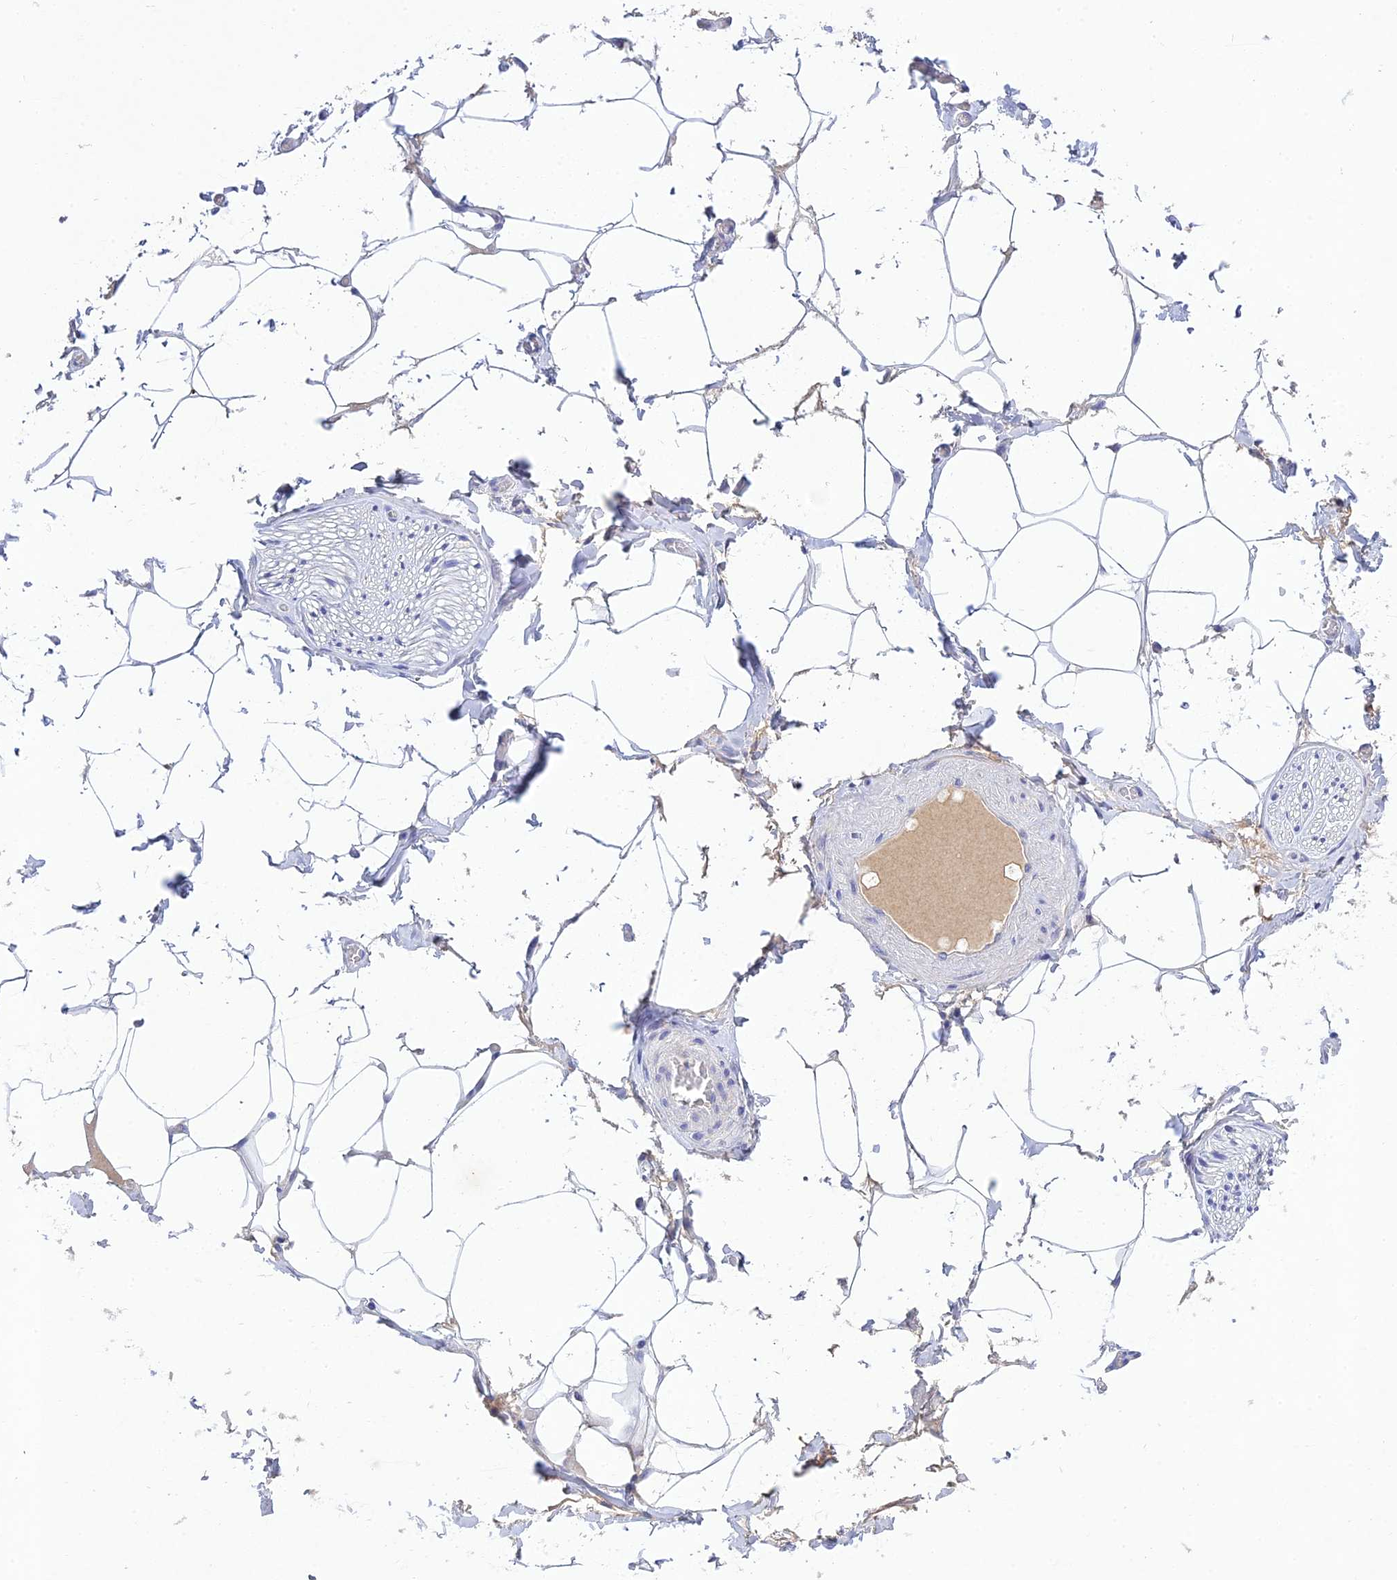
{"staining": {"intensity": "negative", "quantity": "none", "location": "none"}, "tissue": "adipose tissue", "cell_type": "Adipocytes", "image_type": "normal", "snomed": [{"axis": "morphology", "description": "Normal tissue, NOS"}, {"axis": "topography", "description": "Soft tissue"}, {"axis": "topography", "description": "Adipose tissue"}, {"axis": "topography", "description": "Vascular tissue"}, {"axis": "topography", "description": "Peripheral nerve tissue"}], "caption": "High magnification brightfield microscopy of unremarkable adipose tissue stained with DAB (3,3'-diaminobenzidine) (brown) and counterstained with hematoxylin (blue): adipocytes show no significant staining. Nuclei are stained in blue.", "gene": "CHST5", "patient": {"sex": "male", "age": 46}}